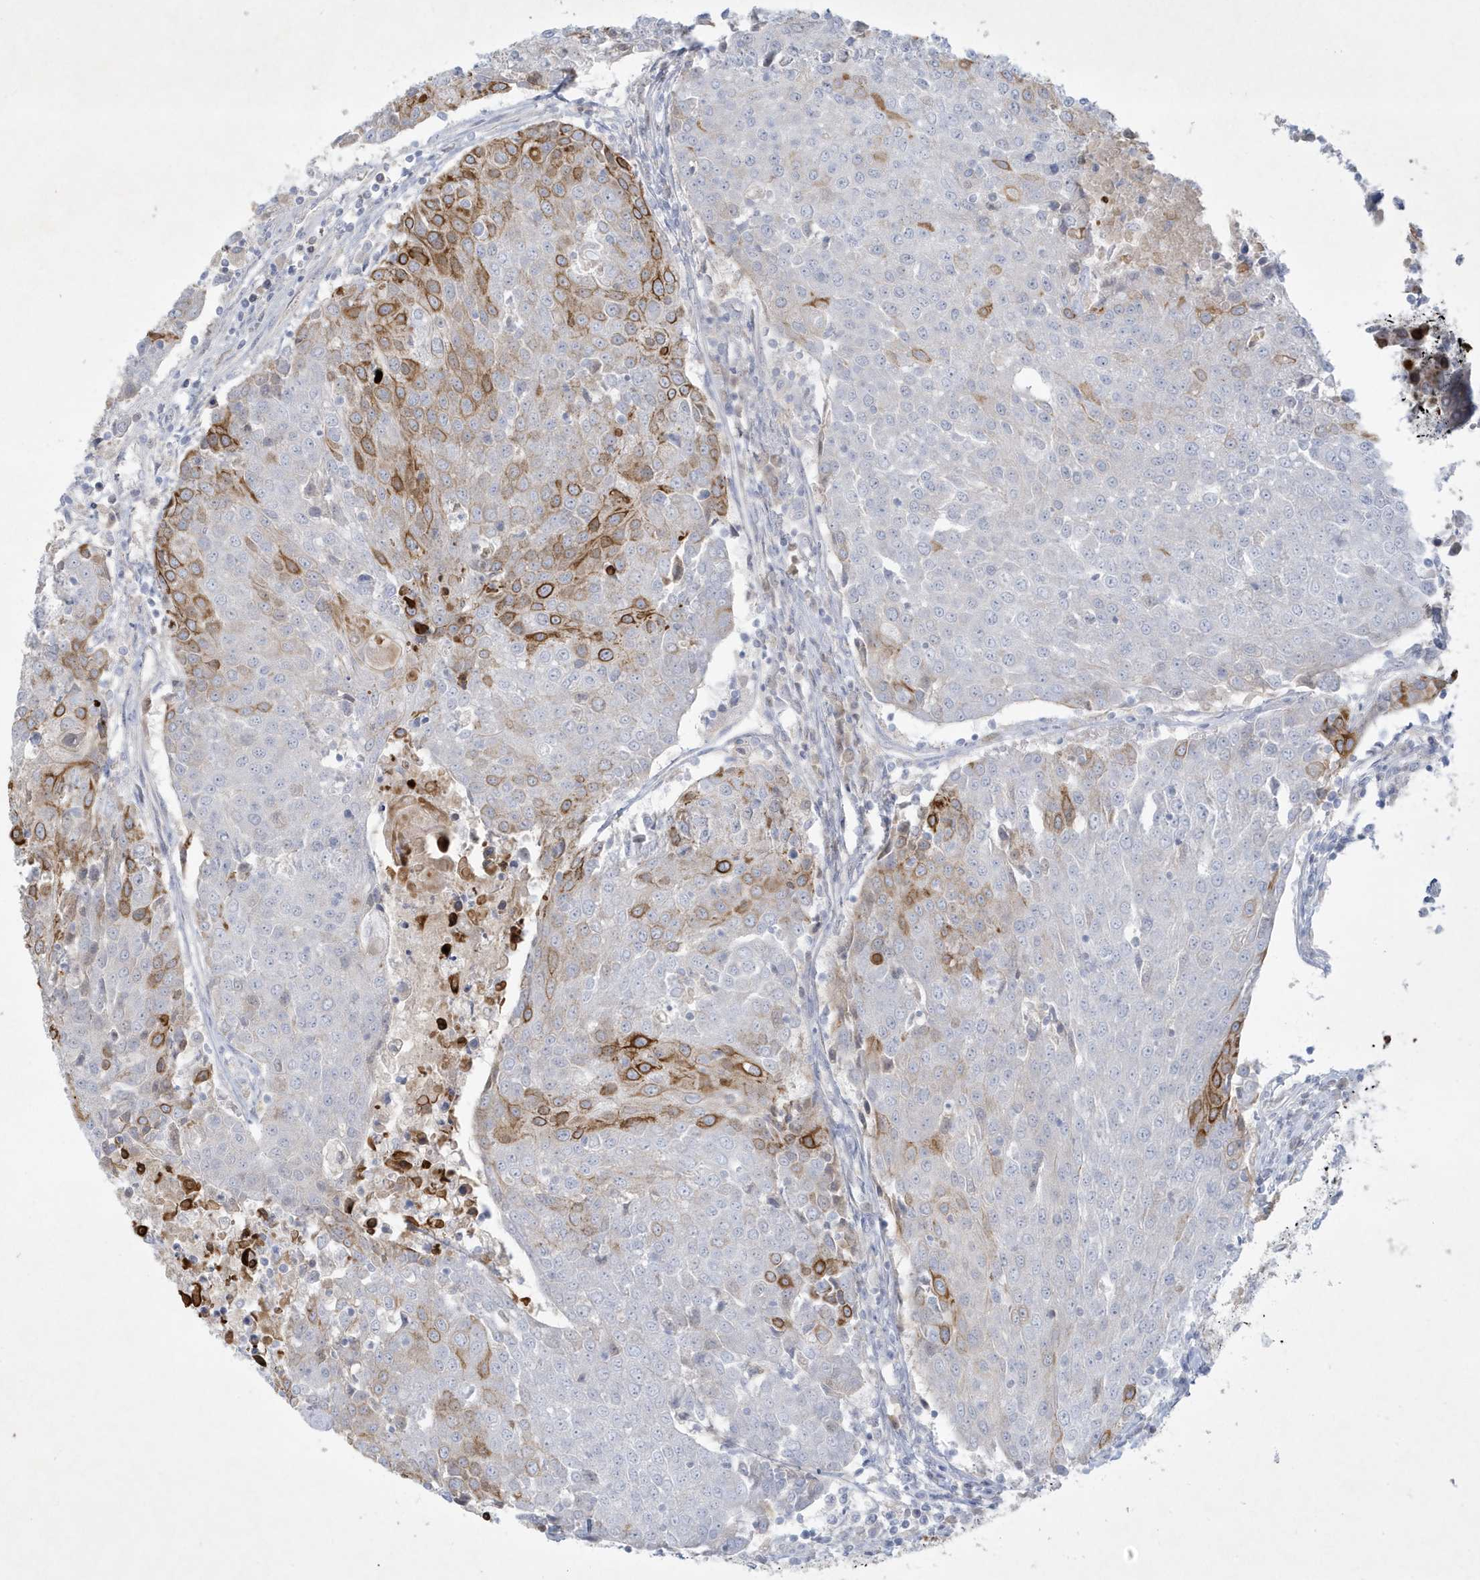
{"staining": {"intensity": "moderate", "quantity": "<25%", "location": "cytoplasmic/membranous"}, "tissue": "urothelial cancer", "cell_type": "Tumor cells", "image_type": "cancer", "snomed": [{"axis": "morphology", "description": "Urothelial carcinoma, High grade"}, {"axis": "topography", "description": "Urinary bladder"}], "caption": "Protein staining of high-grade urothelial carcinoma tissue shows moderate cytoplasmic/membranous expression in approximately <25% of tumor cells.", "gene": "CCDC24", "patient": {"sex": "female", "age": 85}}